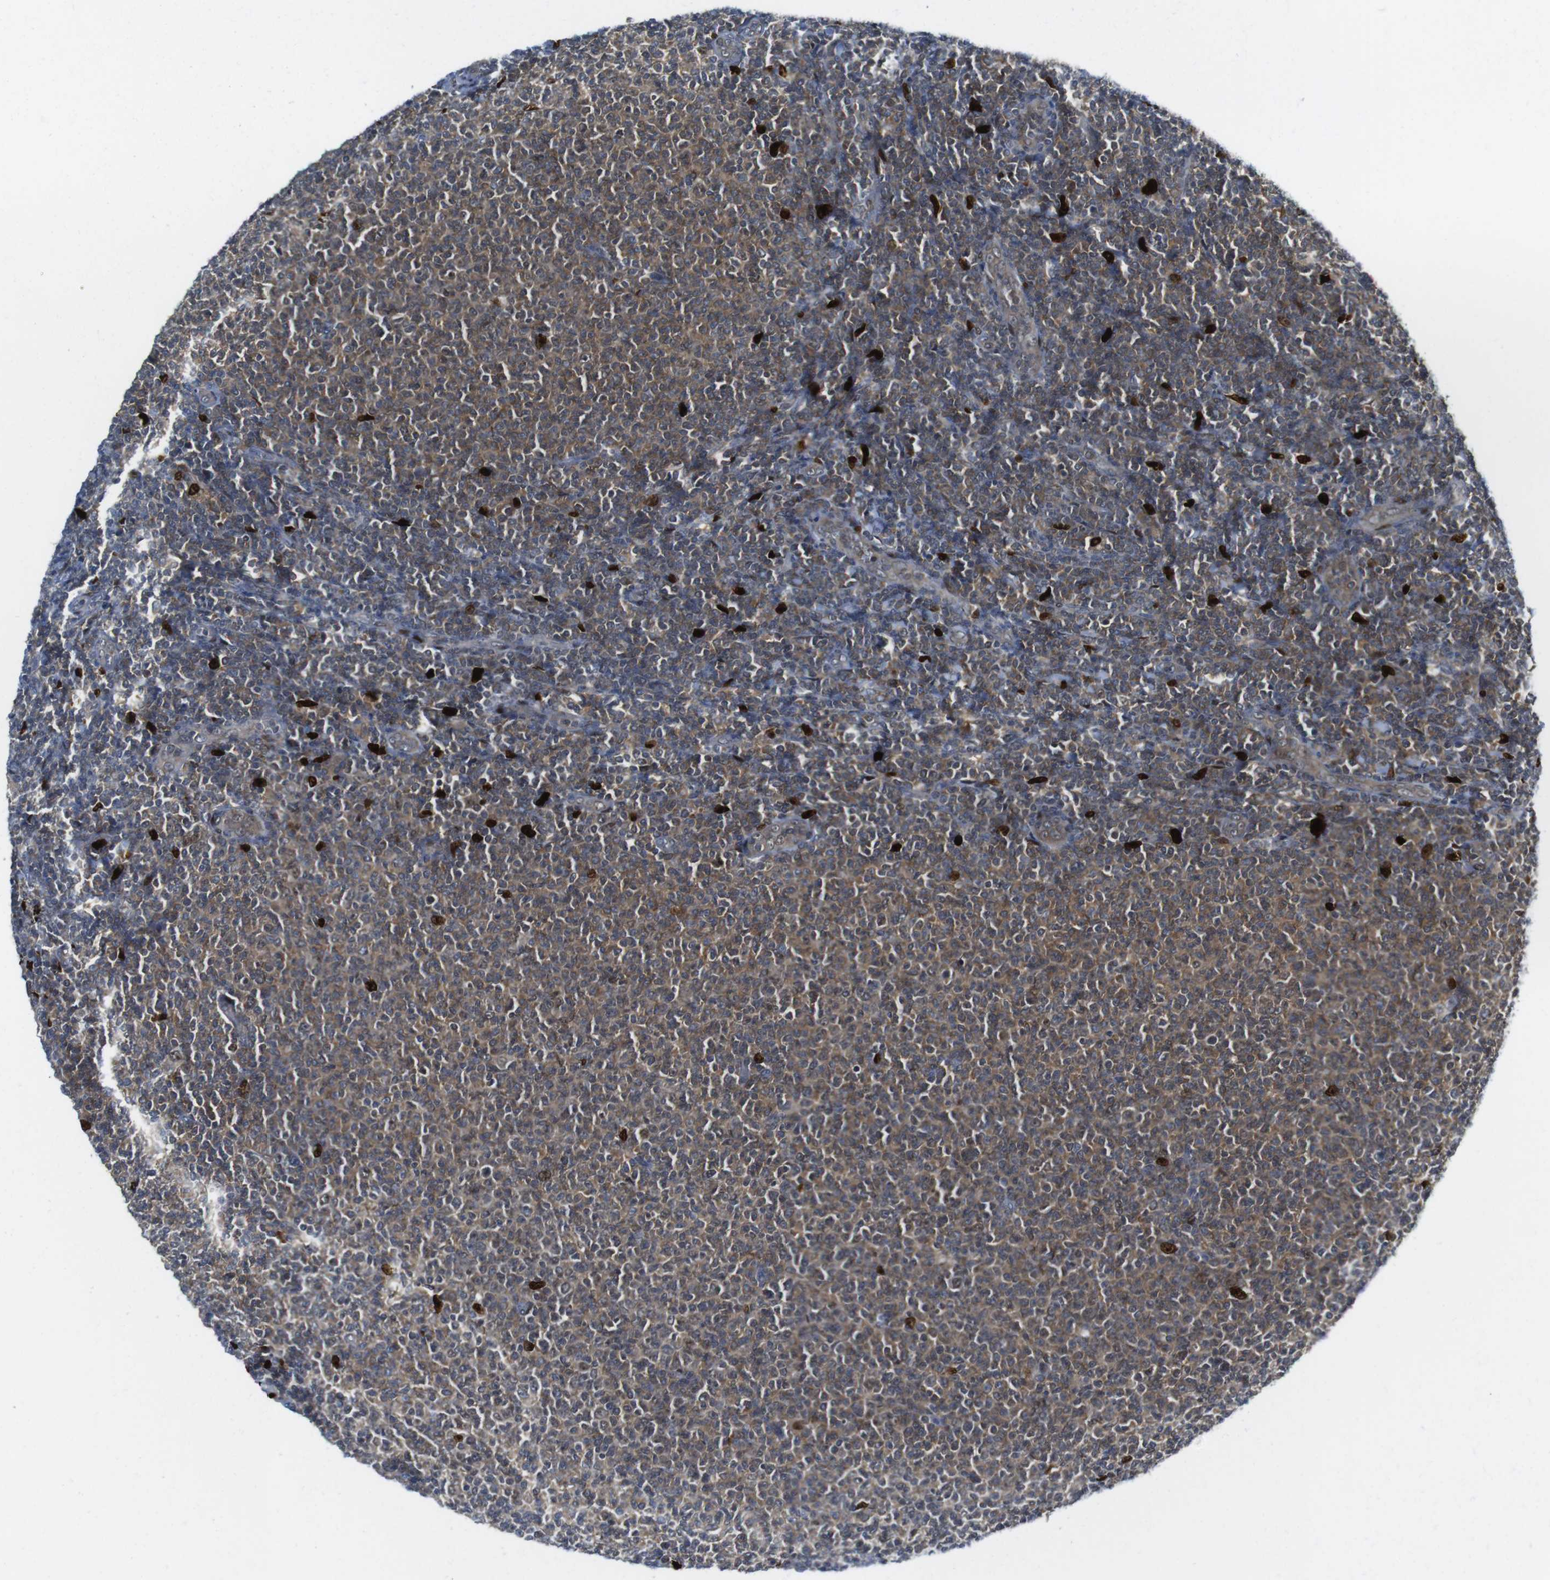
{"staining": {"intensity": "moderate", "quantity": ">75%", "location": "cytoplasmic/membranous"}, "tissue": "lymphoma", "cell_type": "Tumor cells", "image_type": "cancer", "snomed": [{"axis": "morphology", "description": "Malignant lymphoma, non-Hodgkin's type, Low grade"}, {"axis": "topography", "description": "Lymph node"}], "caption": "Immunohistochemical staining of human lymphoma reveals medium levels of moderate cytoplasmic/membranous protein positivity in approximately >75% of tumor cells. The staining was performed using DAB (3,3'-diaminobenzidine), with brown indicating positive protein expression. Nuclei are stained blue with hematoxylin.", "gene": "RCC1", "patient": {"sex": "male", "age": 66}}